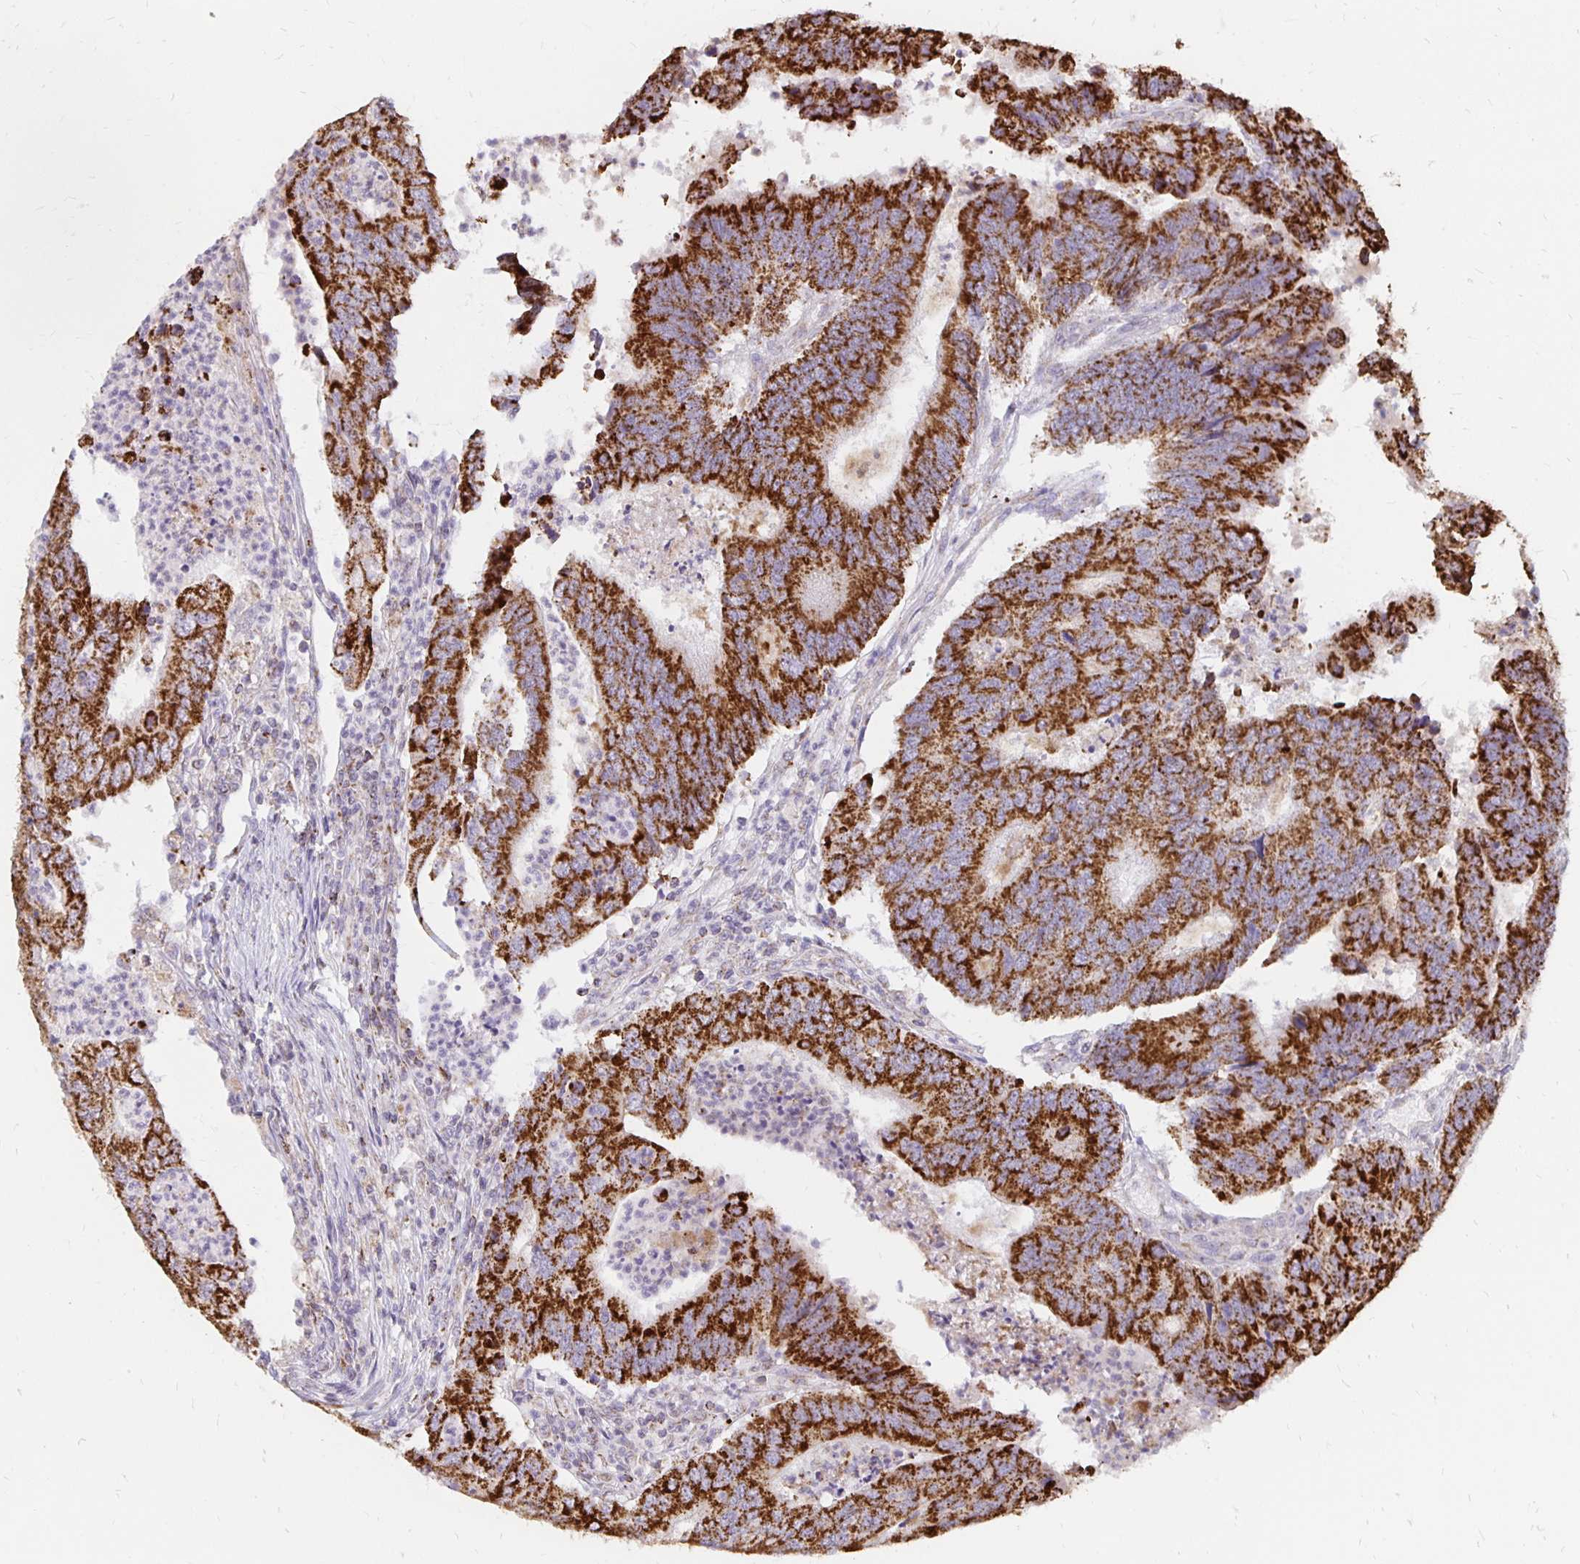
{"staining": {"intensity": "strong", "quantity": ">75%", "location": "cytoplasmic/membranous"}, "tissue": "colorectal cancer", "cell_type": "Tumor cells", "image_type": "cancer", "snomed": [{"axis": "morphology", "description": "Adenocarcinoma, NOS"}, {"axis": "topography", "description": "Colon"}], "caption": "DAB (3,3'-diaminobenzidine) immunohistochemical staining of colorectal cancer (adenocarcinoma) displays strong cytoplasmic/membranous protein expression in approximately >75% of tumor cells. The staining was performed using DAB (3,3'-diaminobenzidine), with brown indicating positive protein expression. Nuclei are stained blue with hematoxylin.", "gene": "IER3", "patient": {"sex": "female", "age": 67}}